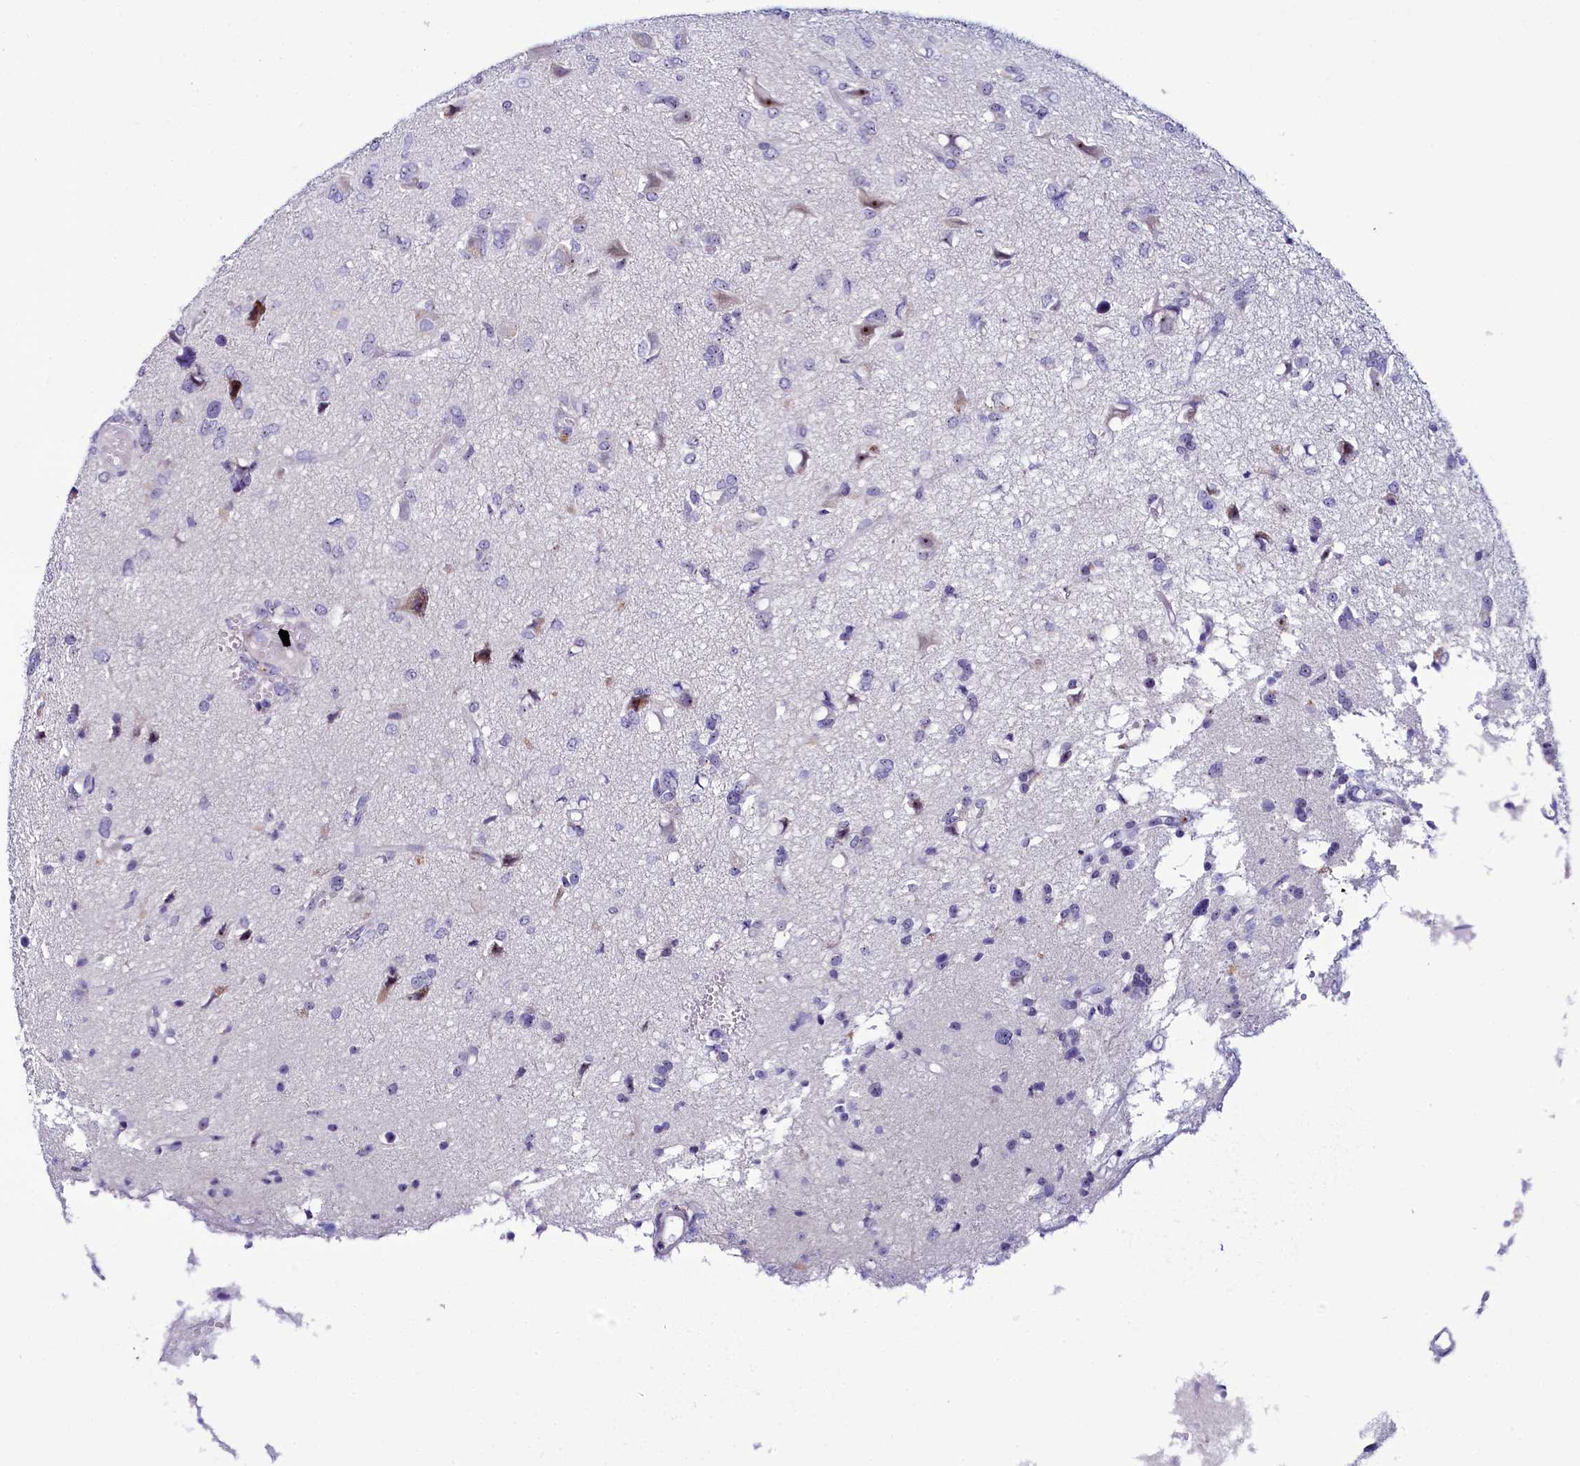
{"staining": {"intensity": "negative", "quantity": "none", "location": "none"}, "tissue": "glioma", "cell_type": "Tumor cells", "image_type": "cancer", "snomed": [{"axis": "morphology", "description": "Glioma, malignant, High grade"}, {"axis": "topography", "description": "Brain"}], "caption": "Human glioma stained for a protein using immunohistochemistry reveals no staining in tumor cells.", "gene": "TCOF1", "patient": {"sex": "female", "age": 59}}